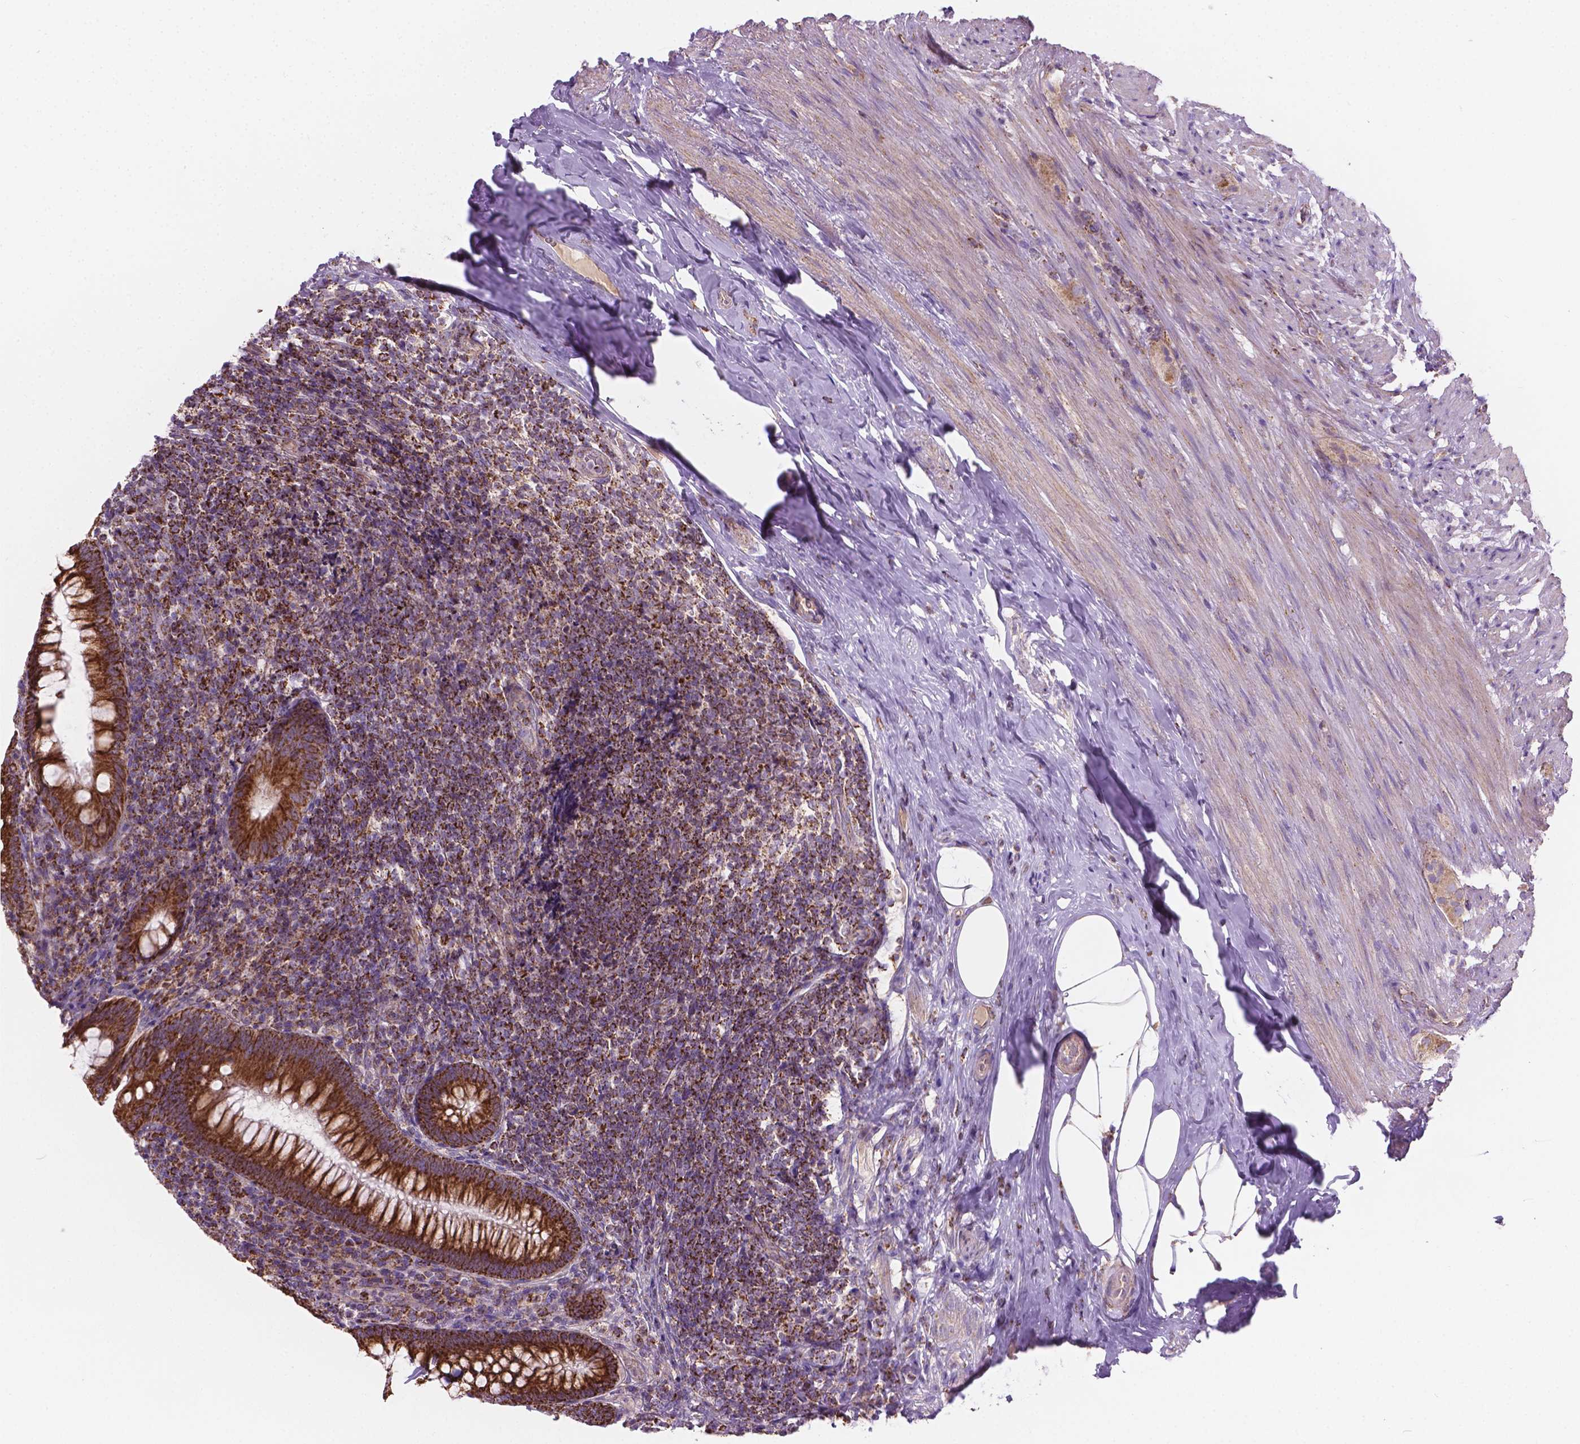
{"staining": {"intensity": "strong", "quantity": ">75%", "location": "cytoplasmic/membranous"}, "tissue": "appendix", "cell_type": "Glandular cells", "image_type": "normal", "snomed": [{"axis": "morphology", "description": "Normal tissue, NOS"}, {"axis": "topography", "description": "Appendix"}], "caption": "Protein staining by immunohistochemistry exhibits strong cytoplasmic/membranous positivity in about >75% of glandular cells in unremarkable appendix. The protein of interest is shown in brown color, while the nuclei are stained blue.", "gene": "PIBF1", "patient": {"sex": "male", "age": 47}}